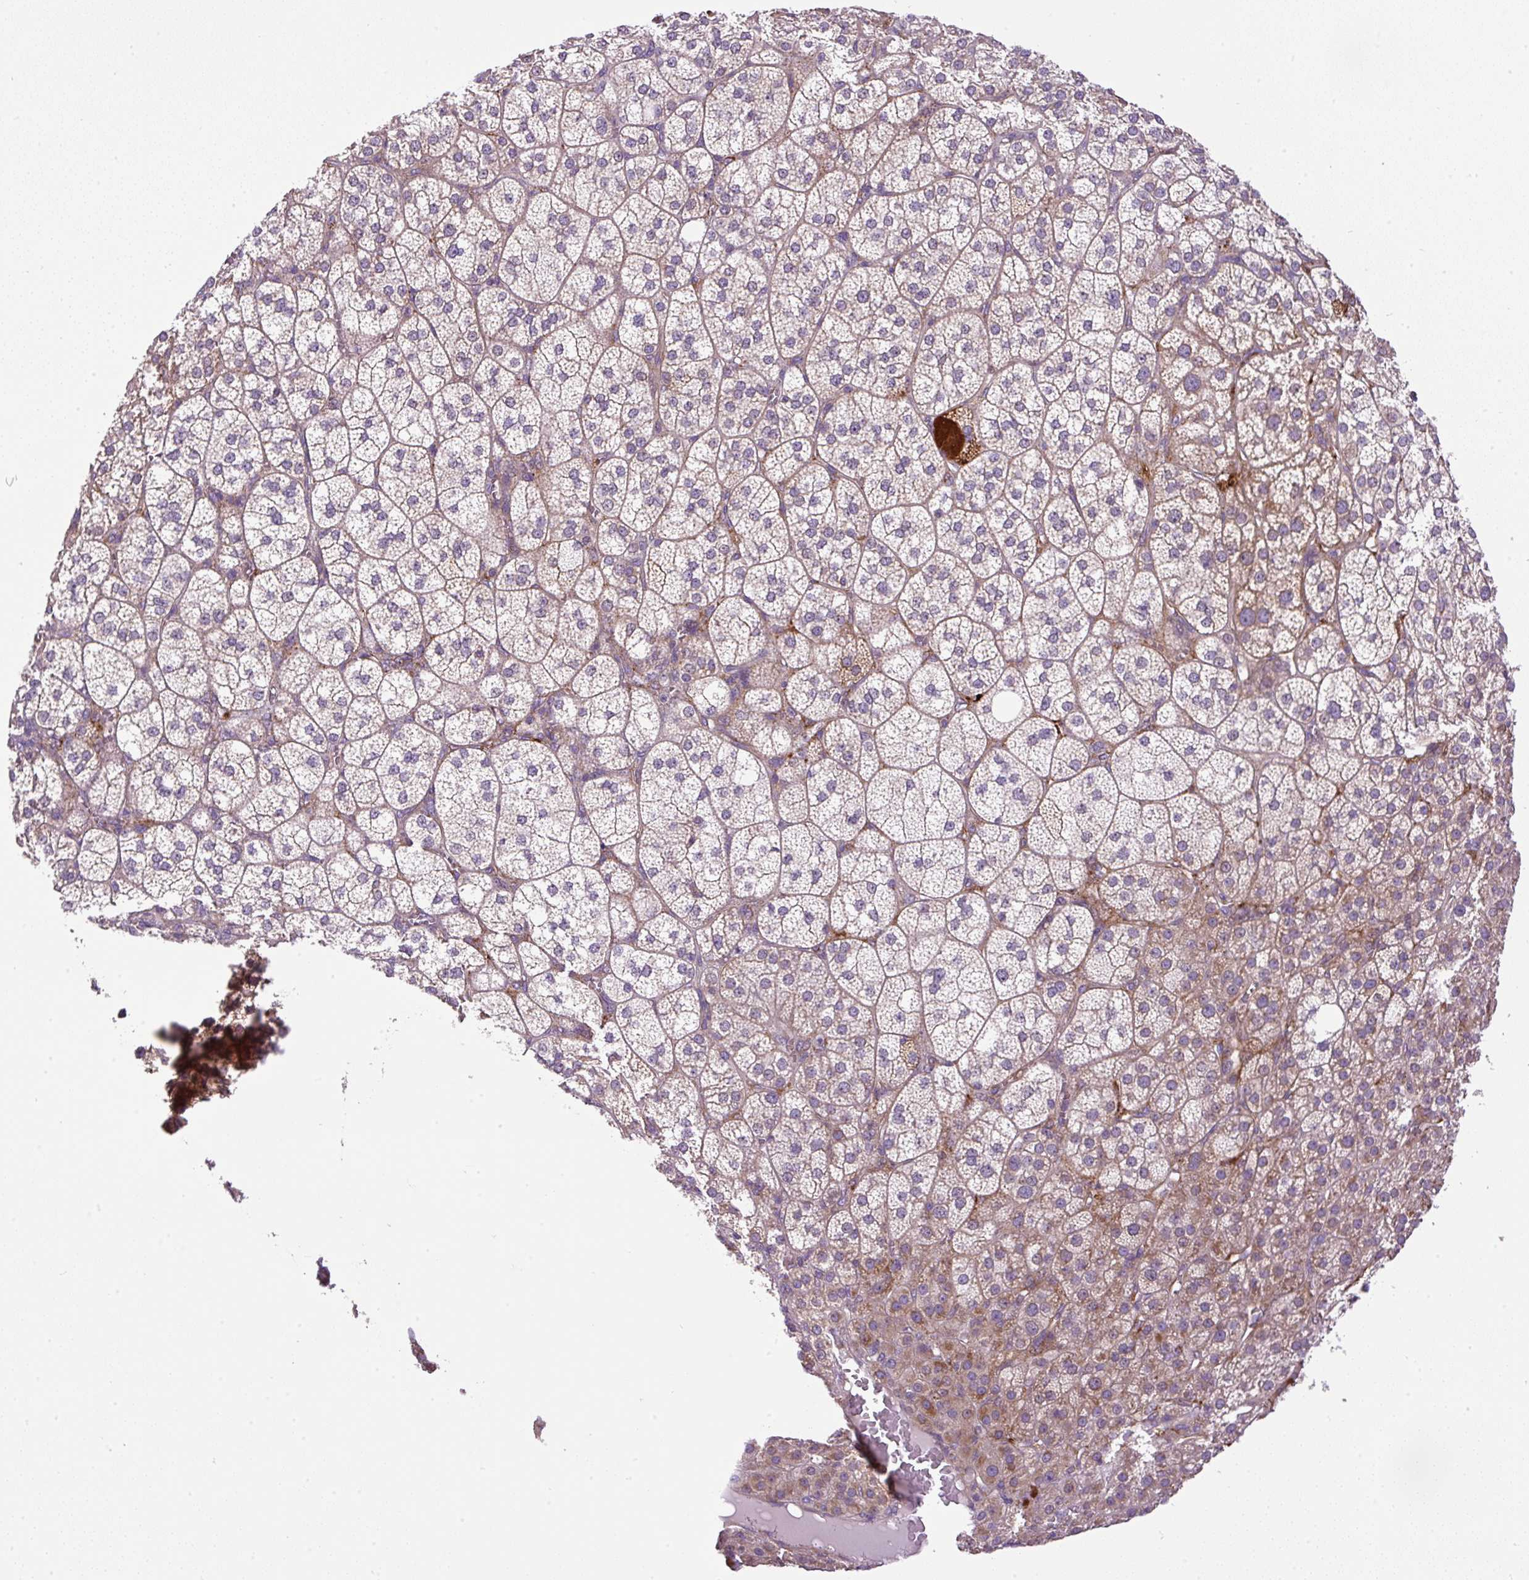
{"staining": {"intensity": "moderate", "quantity": ">75%", "location": "cytoplasmic/membranous"}, "tissue": "adrenal gland", "cell_type": "Glandular cells", "image_type": "normal", "snomed": [{"axis": "morphology", "description": "Normal tissue, NOS"}, {"axis": "topography", "description": "Adrenal gland"}], "caption": "Adrenal gland stained for a protein (brown) reveals moderate cytoplasmic/membranous positive expression in approximately >75% of glandular cells.", "gene": "ZNF547", "patient": {"sex": "female", "age": 60}}